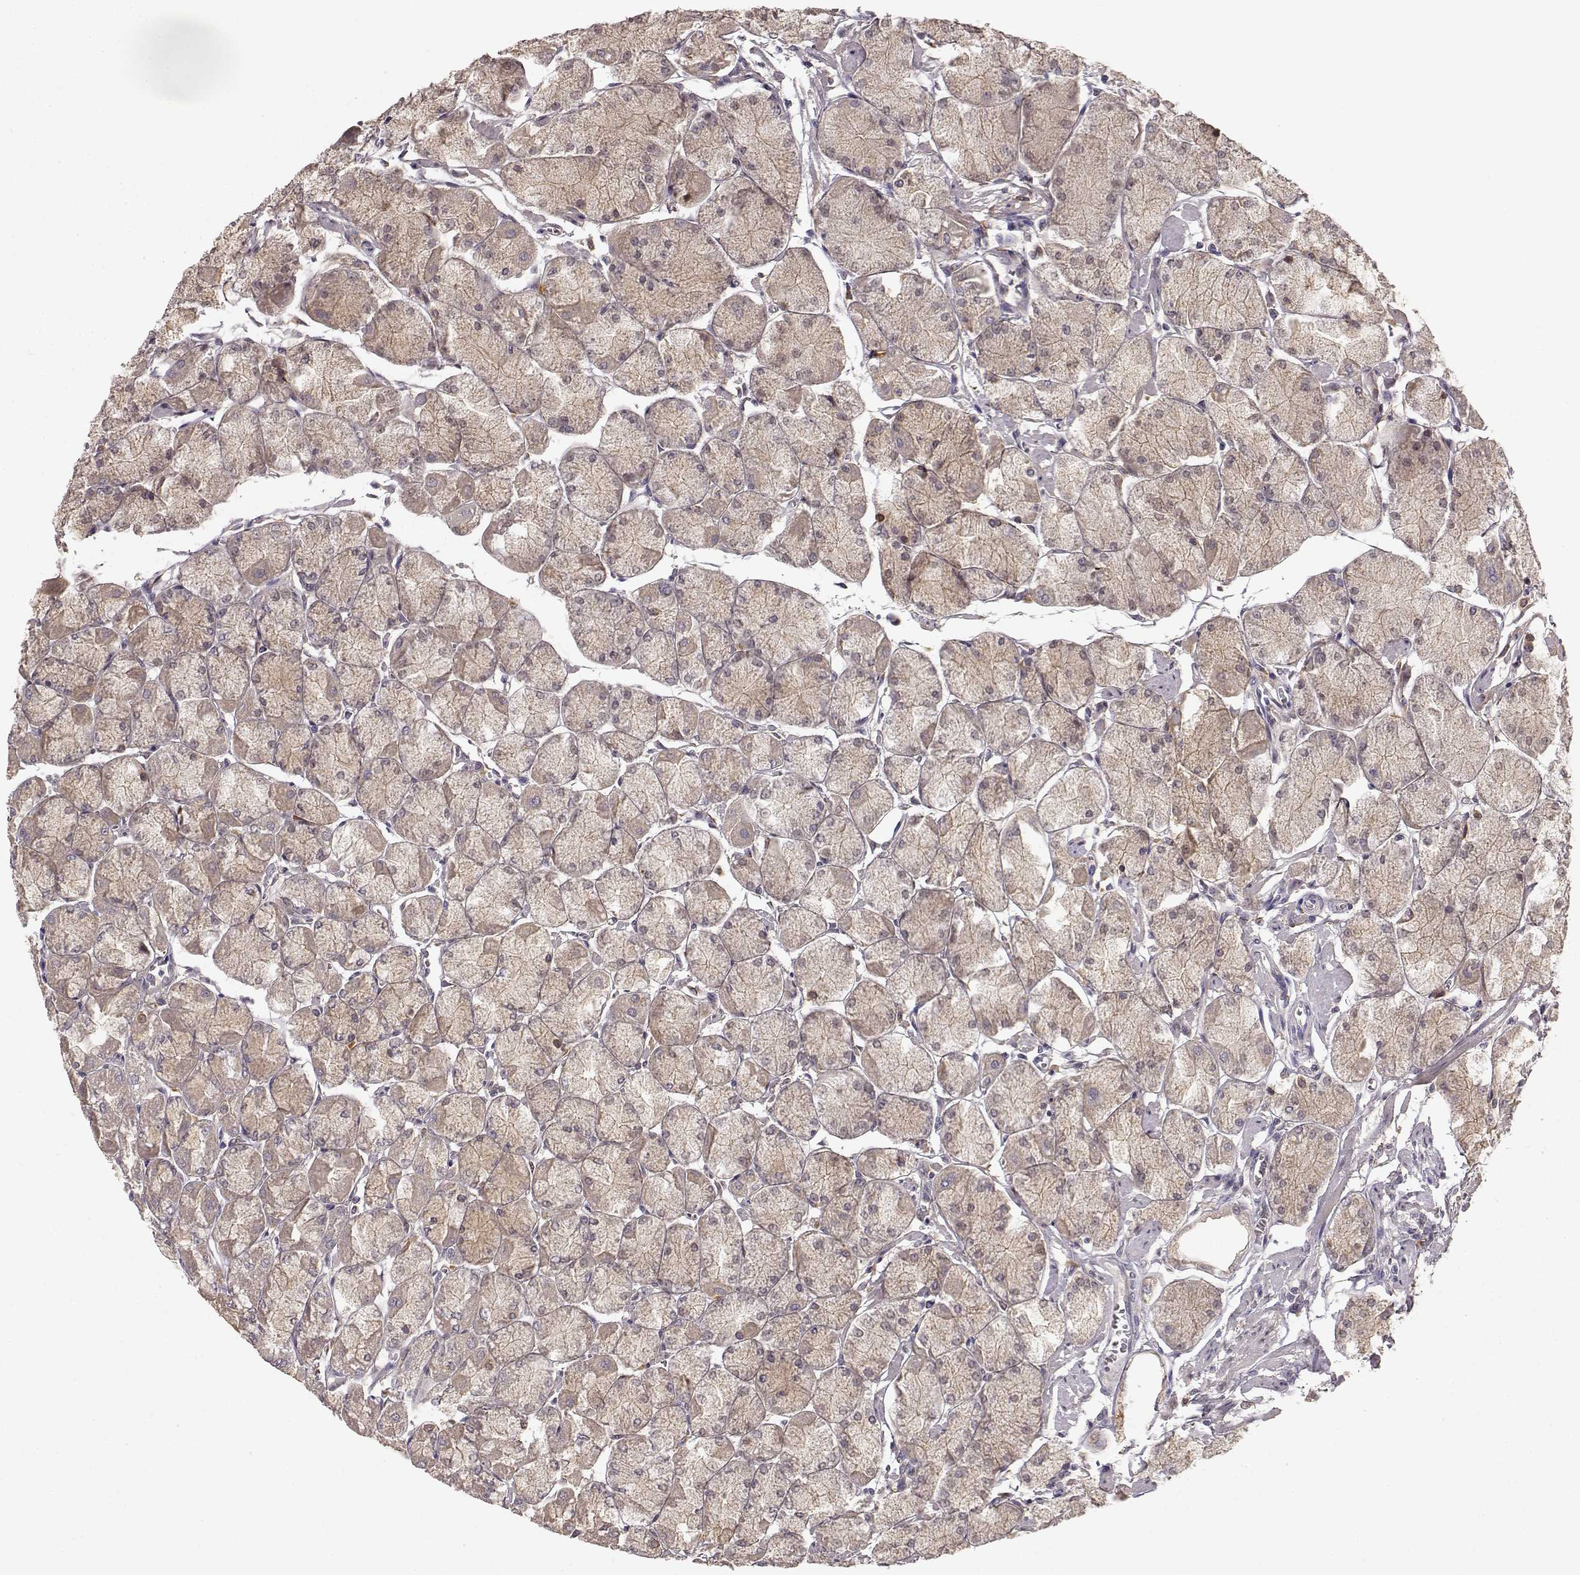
{"staining": {"intensity": "weak", "quantity": ">75%", "location": "cytoplasmic/membranous"}, "tissue": "stomach", "cell_type": "Glandular cells", "image_type": "normal", "snomed": [{"axis": "morphology", "description": "Normal tissue, NOS"}, {"axis": "topography", "description": "Stomach, upper"}], "caption": "Stomach stained with DAB (3,3'-diaminobenzidine) immunohistochemistry (IHC) reveals low levels of weak cytoplasmic/membranous positivity in about >75% of glandular cells.", "gene": "GHR", "patient": {"sex": "male", "age": 60}}